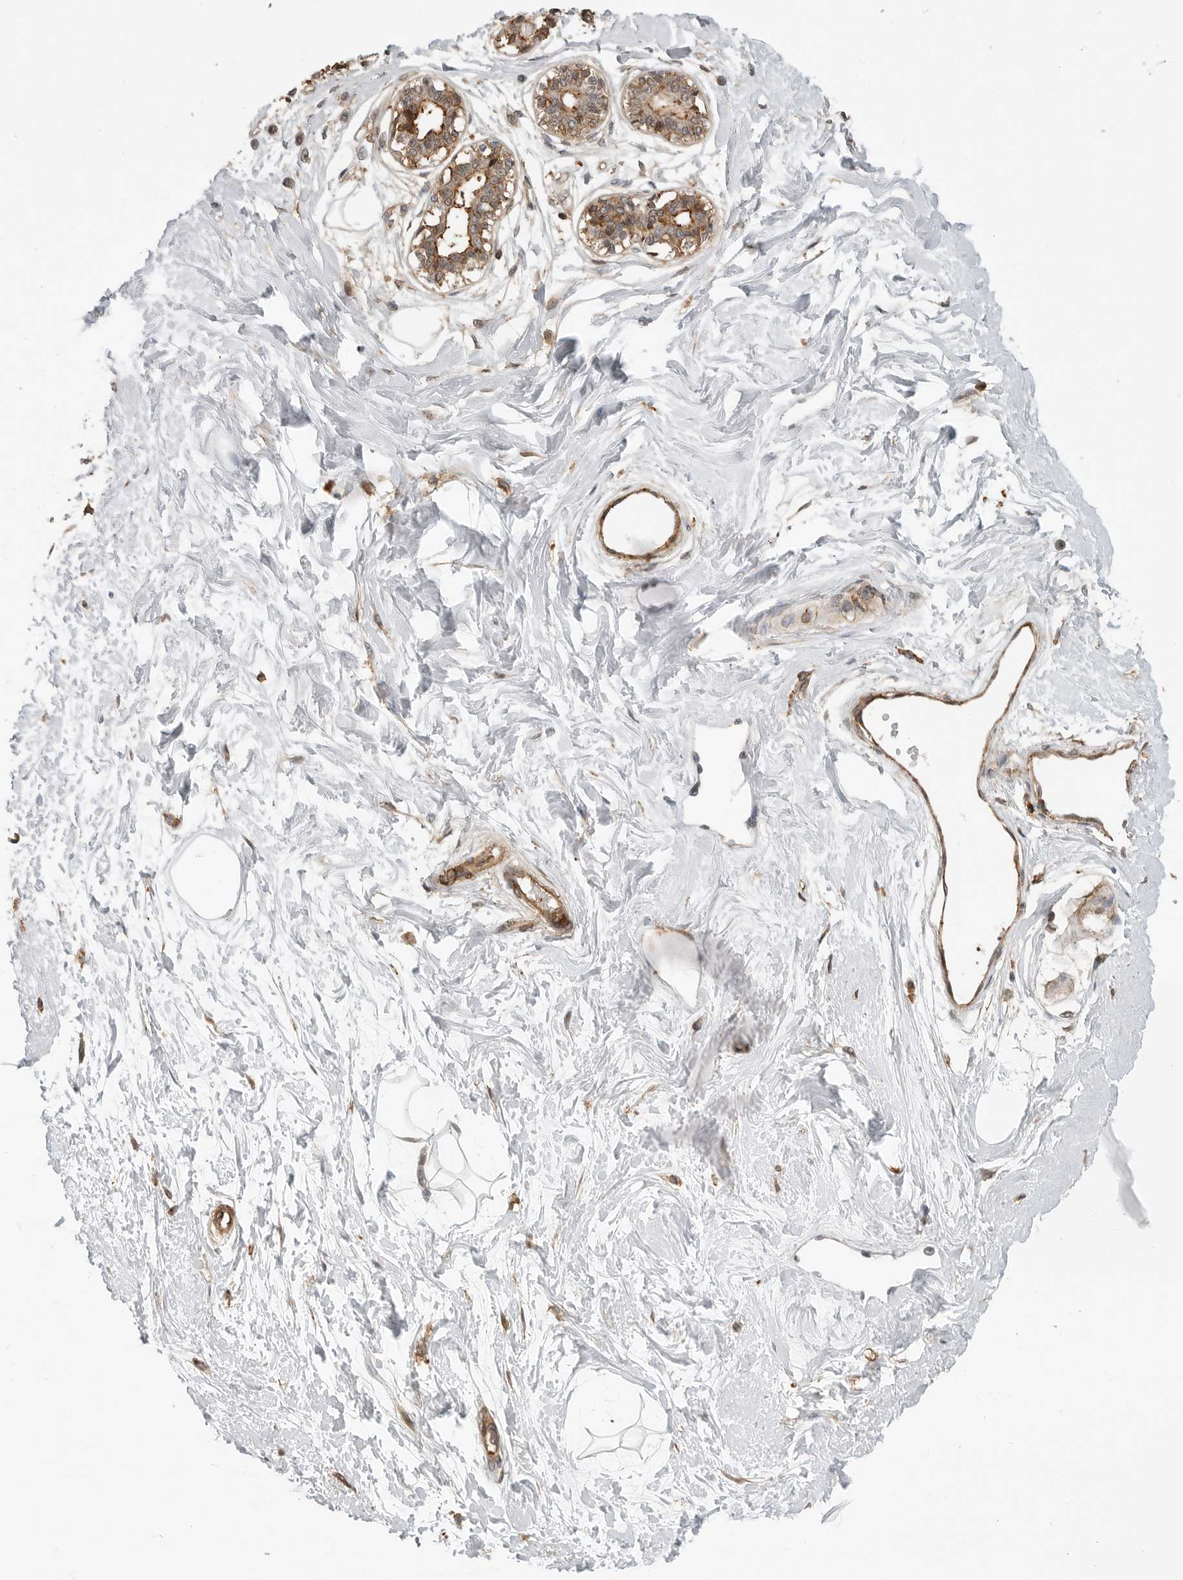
{"staining": {"intensity": "weak", "quantity": ">75%", "location": "cytoplasmic/membranous"}, "tissue": "breast", "cell_type": "Adipocytes", "image_type": "normal", "snomed": [{"axis": "morphology", "description": "Normal tissue, NOS"}, {"axis": "topography", "description": "Breast"}], "caption": "Immunohistochemical staining of normal breast reveals weak cytoplasmic/membranous protein positivity in approximately >75% of adipocytes.", "gene": "ANXA11", "patient": {"sex": "female", "age": 45}}